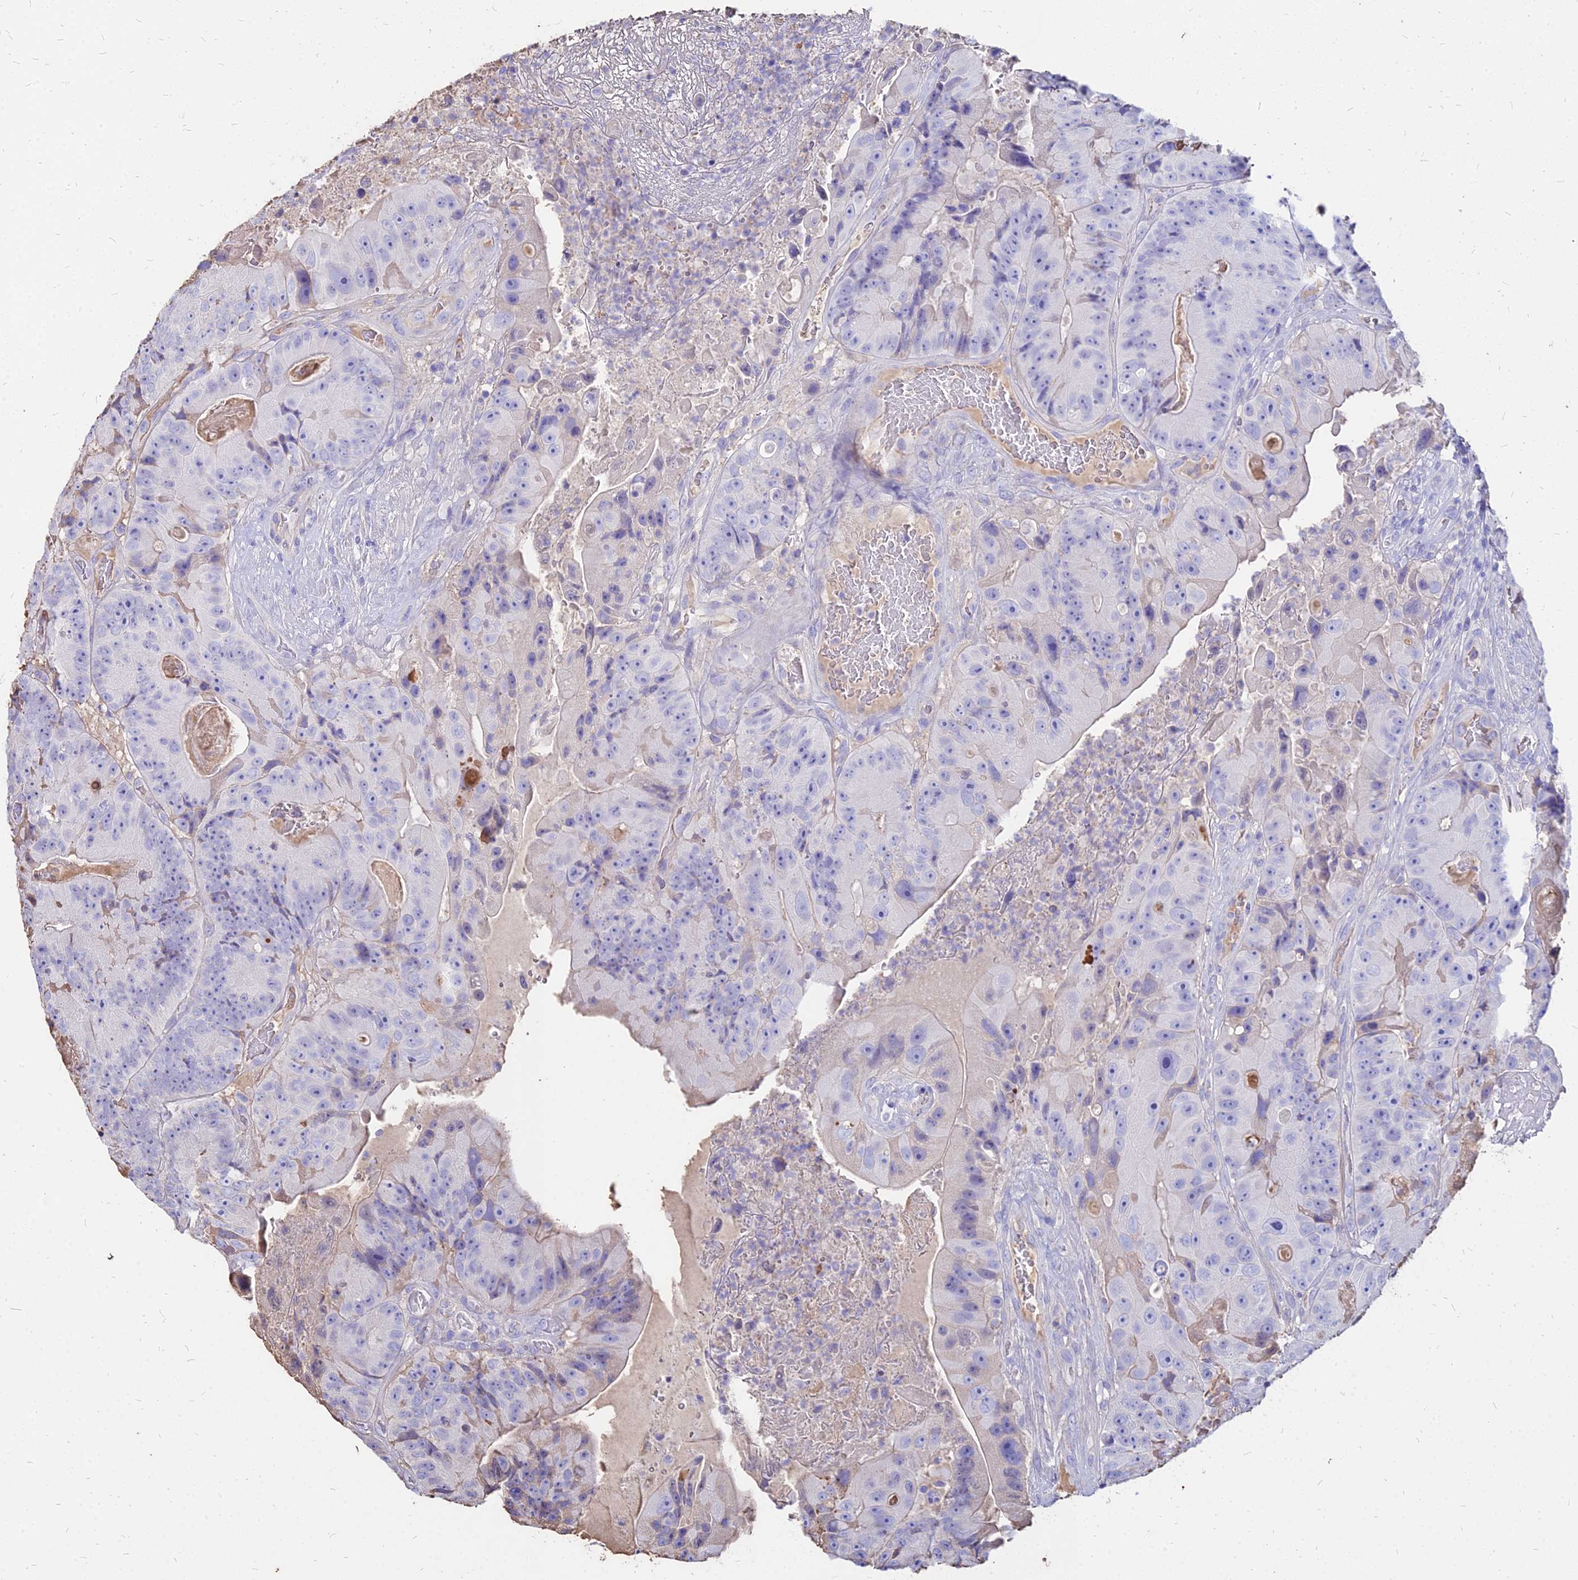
{"staining": {"intensity": "negative", "quantity": "none", "location": "none"}, "tissue": "colorectal cancer", "cell_type": "Tumor cells", "image_type": "cancer", "snomed": [{"axis": "morphology", "description": "Adenocarcinoma, NOS"}, {"axis": "topography", "description": "Colon"}], "caption": "A histopathology image of human colorectal cancer is negative for staining in tumor cells.", "gene": "NME5", "patient": {"sex": "female", "age": 86}}